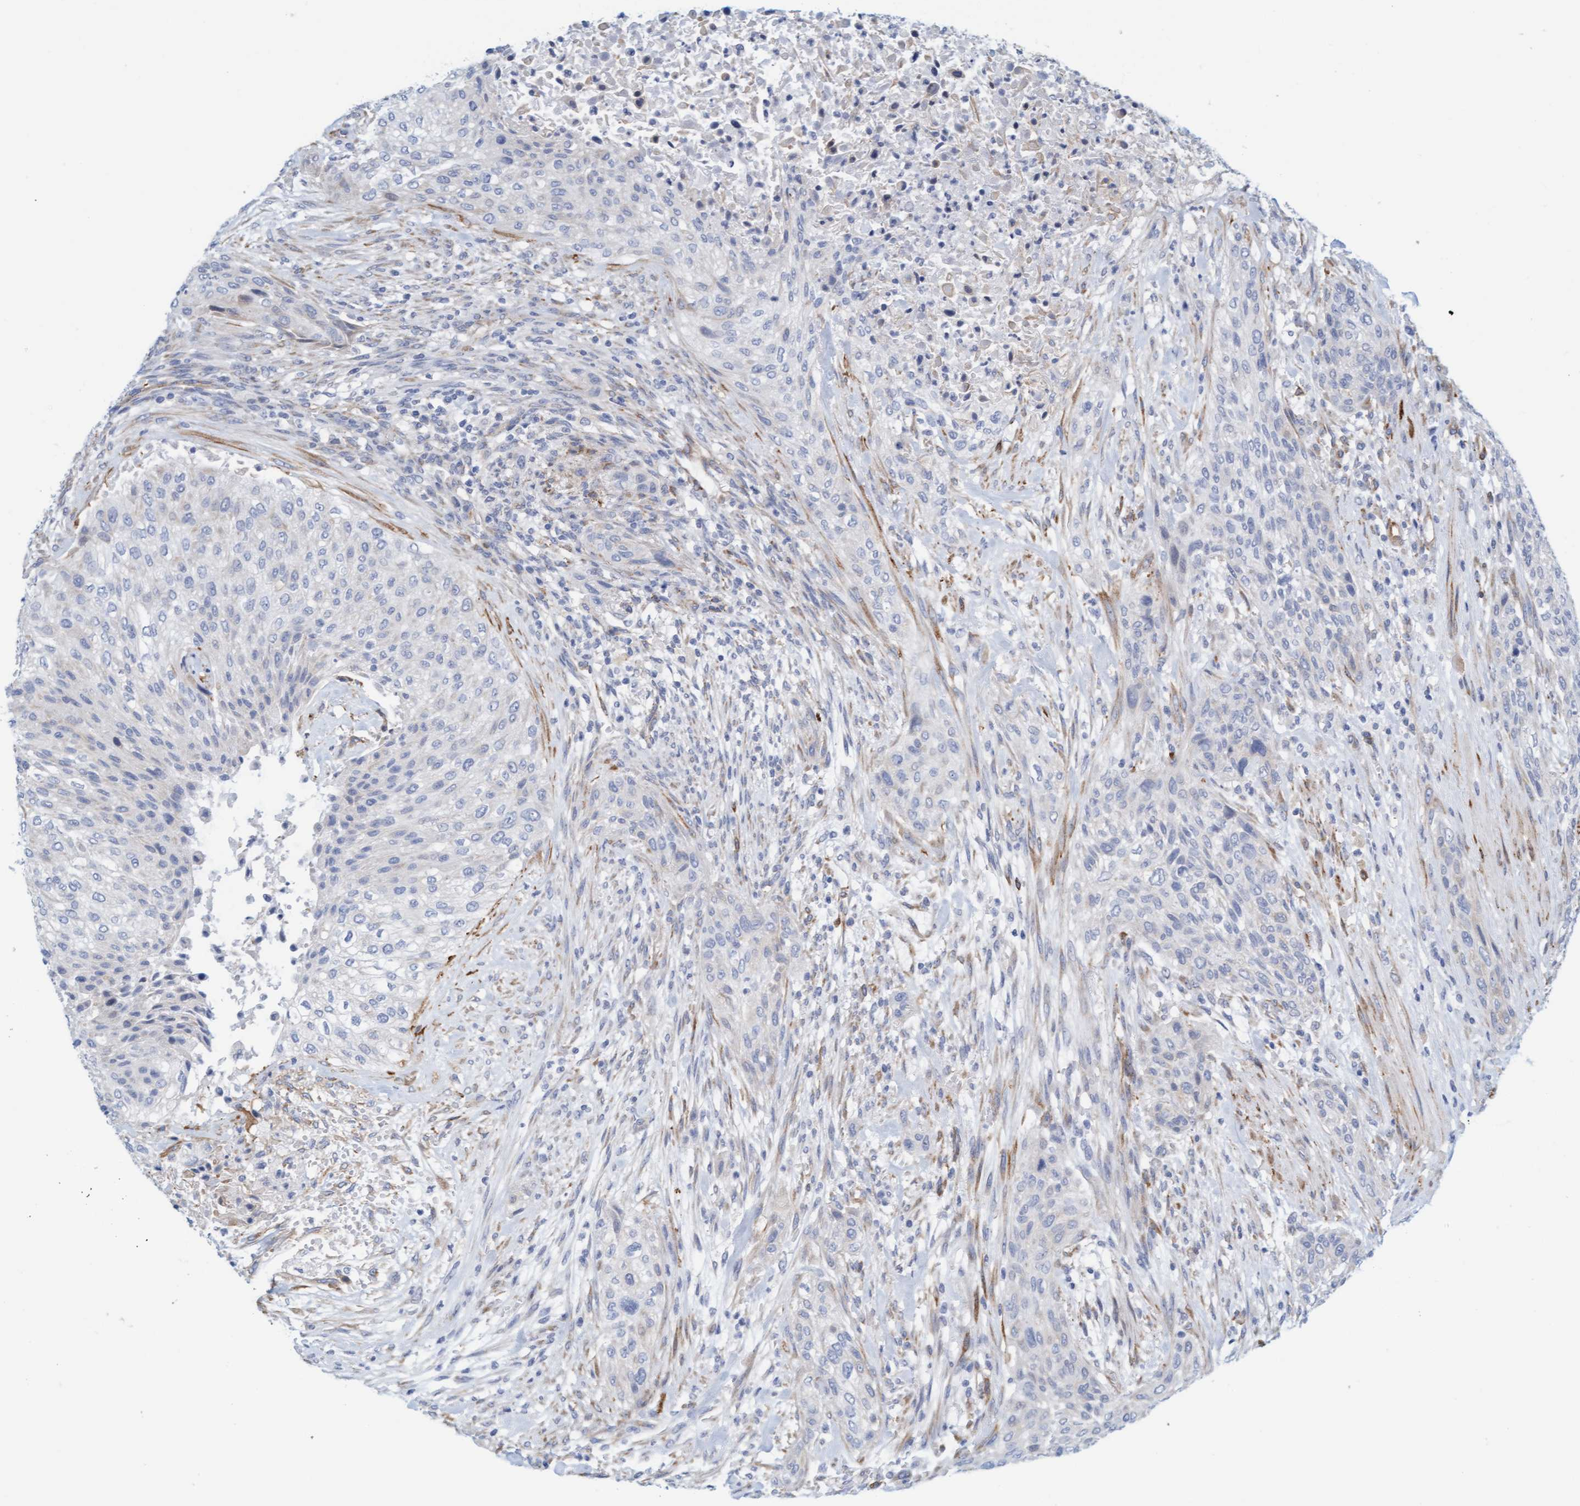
{"staining": {"intensity": "negative", "quantity": "none", "location": "none"}, "tissue": "urothelial cancer", "cell_type": "Tumor cells", "image_type": "cancer", "snomed": [{"axis": "morphology", "description": "Urothelial carcinoma, Low grade"}, {"axis": "morphology", "description": "Urothelial carcinoma, High grade"}, {"axis": "topography", "description": "Urinary bladder"}], "caption": "Immunohistochemical staining of human urothelial carcinoma (low-grade) shows no significant expression in tumor cells.", "gene": "MAP1B", "patient": {"sex": "male", "age": 35}}